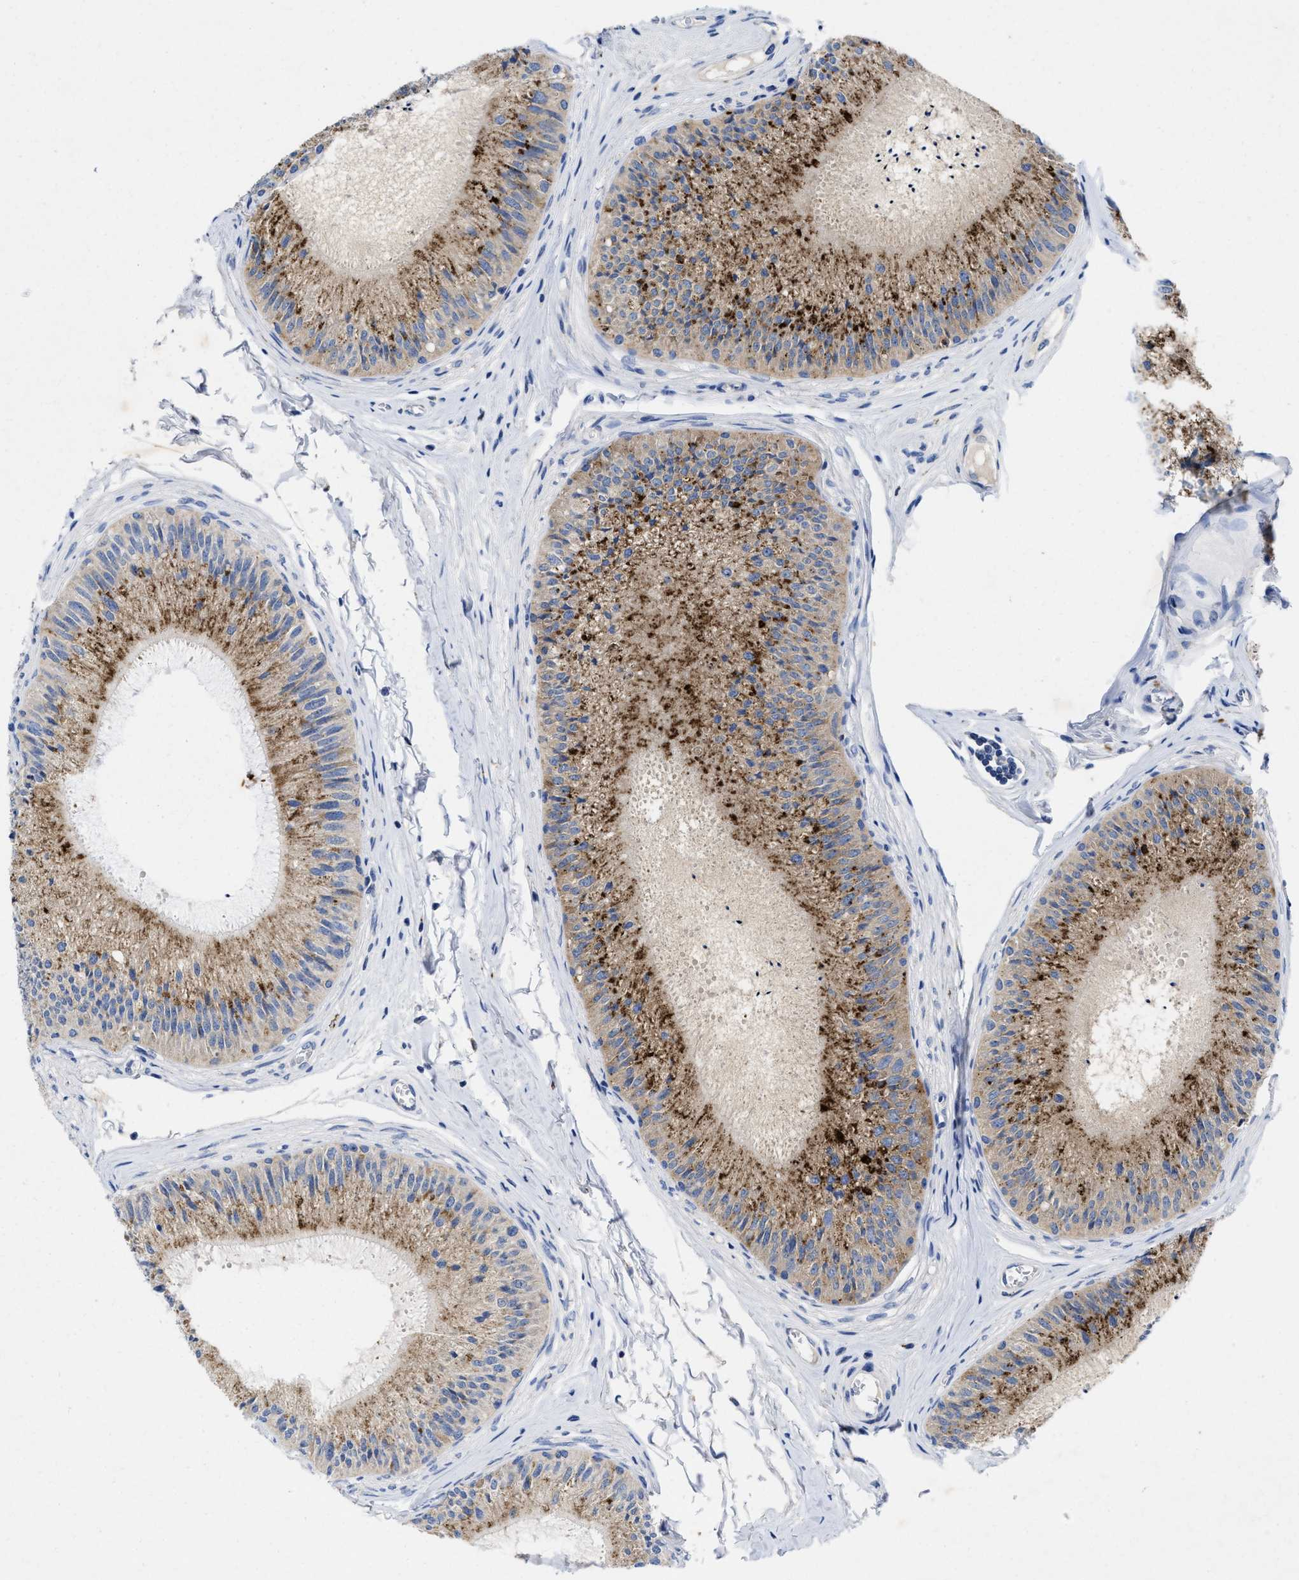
{"staining": {"intensity": "moderate", "quantity": "25%-75%", "location": "cytoplasmic/membranous"}, "tissue": "epididymis", "cell_type": "Glandular cells", "image_type": "normal", "snomed": [{"axis": "morphology", "description": "Normal tissue, NOS"}, {"axis": "topography", "description": "Epididymis"}], "caption": "Protein expression analysis of unremarkable human epididymis reveals moderate cytoplasmic/membranous staining in about 25%-75% of glandular cells. (IHC, brightfield microscopy, high magnification).", "gene": "TBRG4", "patient": {"sex": "male", "age": 31}}